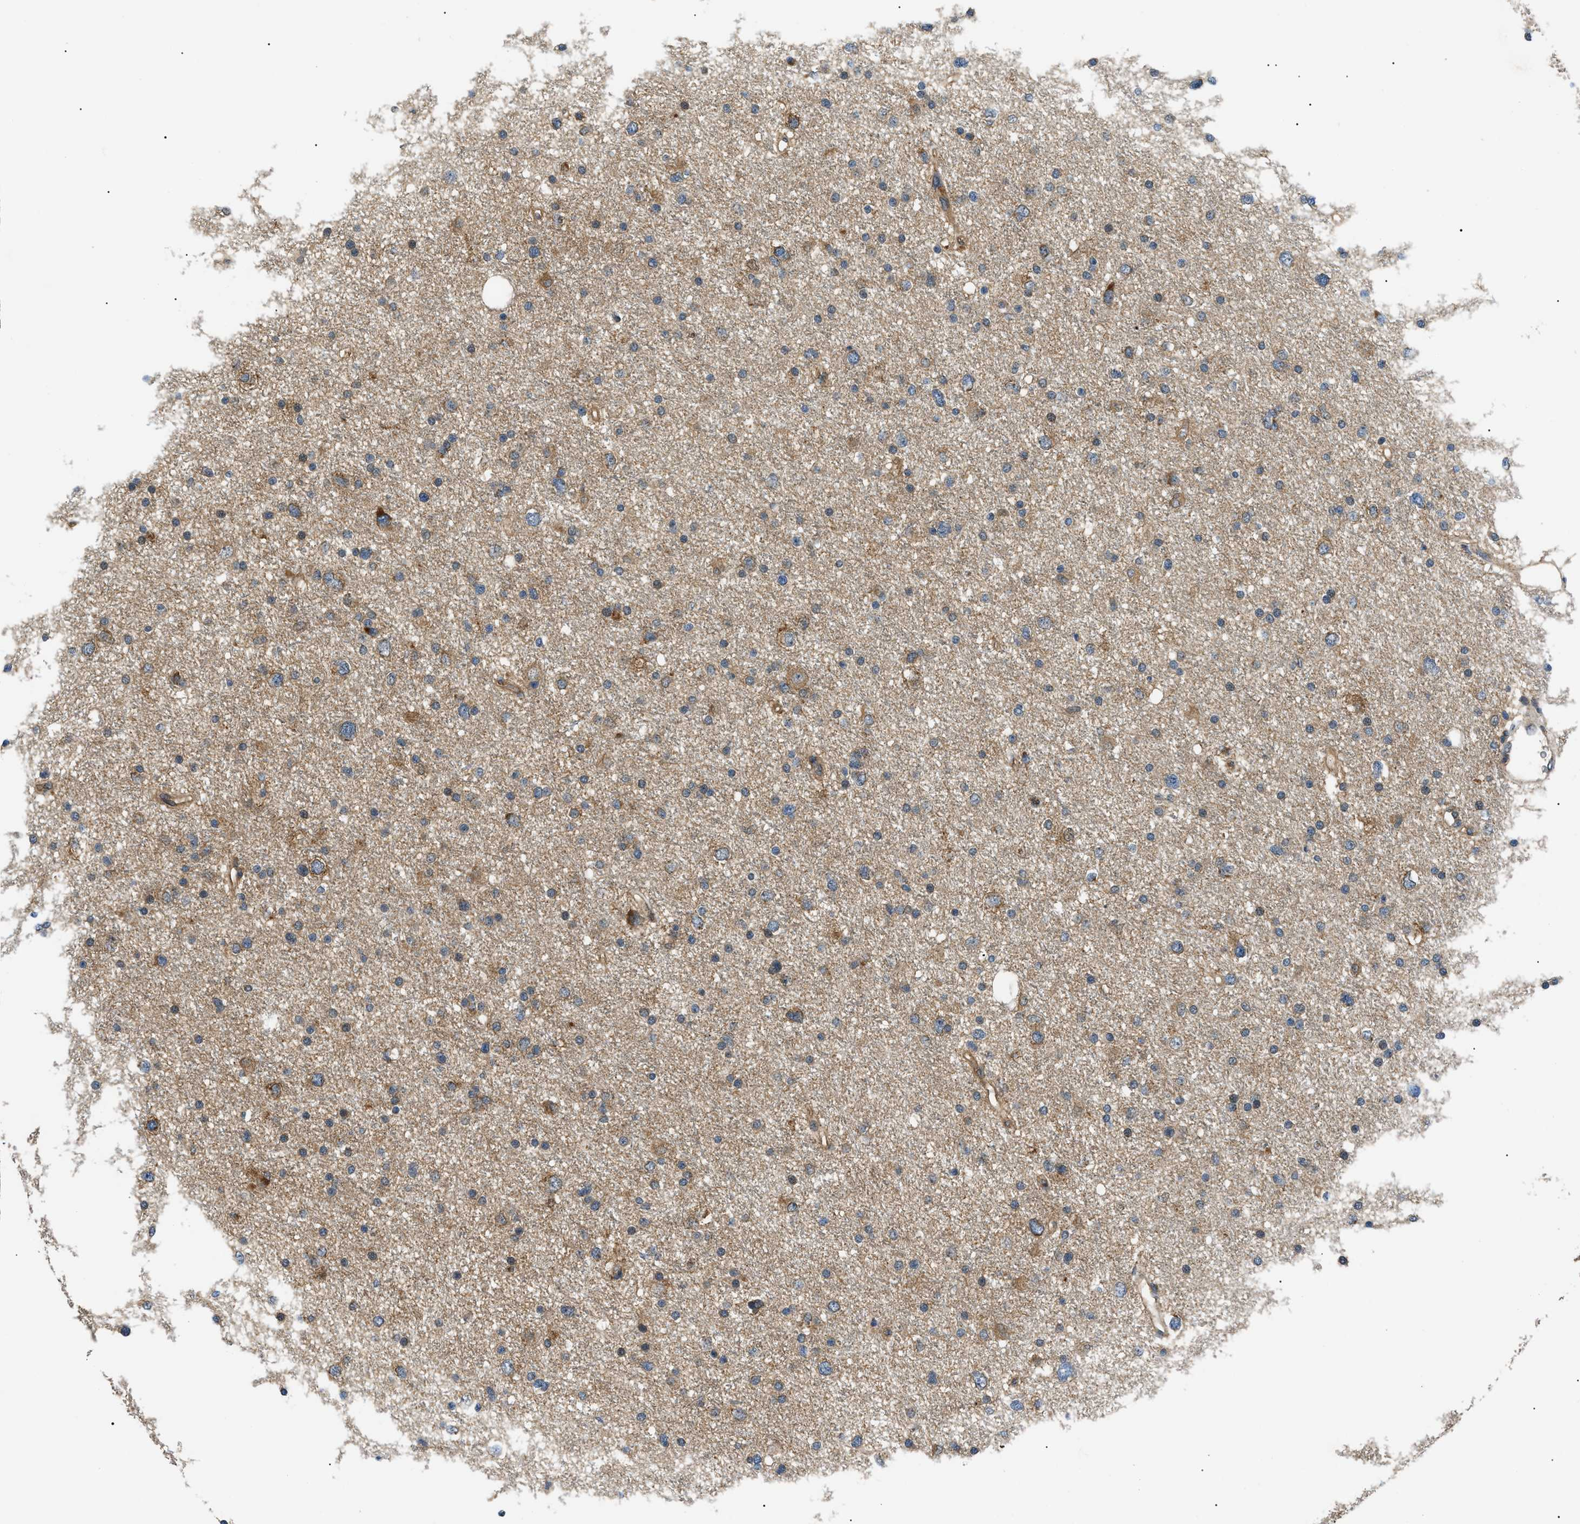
{"staining": {"intensity": "moderate", "quantity": "<25%", "location": "cytoplasmic/membranous"}, "tissue": "glioma", "cell_type": "Tumor cells", "image_type": "cancer", "snomed": [{"axis": "morphology", "description": "Glioma, malignant, Low grade"}, {"axis": "topography", "description": "Brain"}], "caption": "The immunohistochemical stain highlights moderate cytoplasmic/membranous positivity in tumor cells of low-grade glioma (malignant) tissue.", "gene": "SRPK1", "patient": {"sex": "female", "age": 37}}